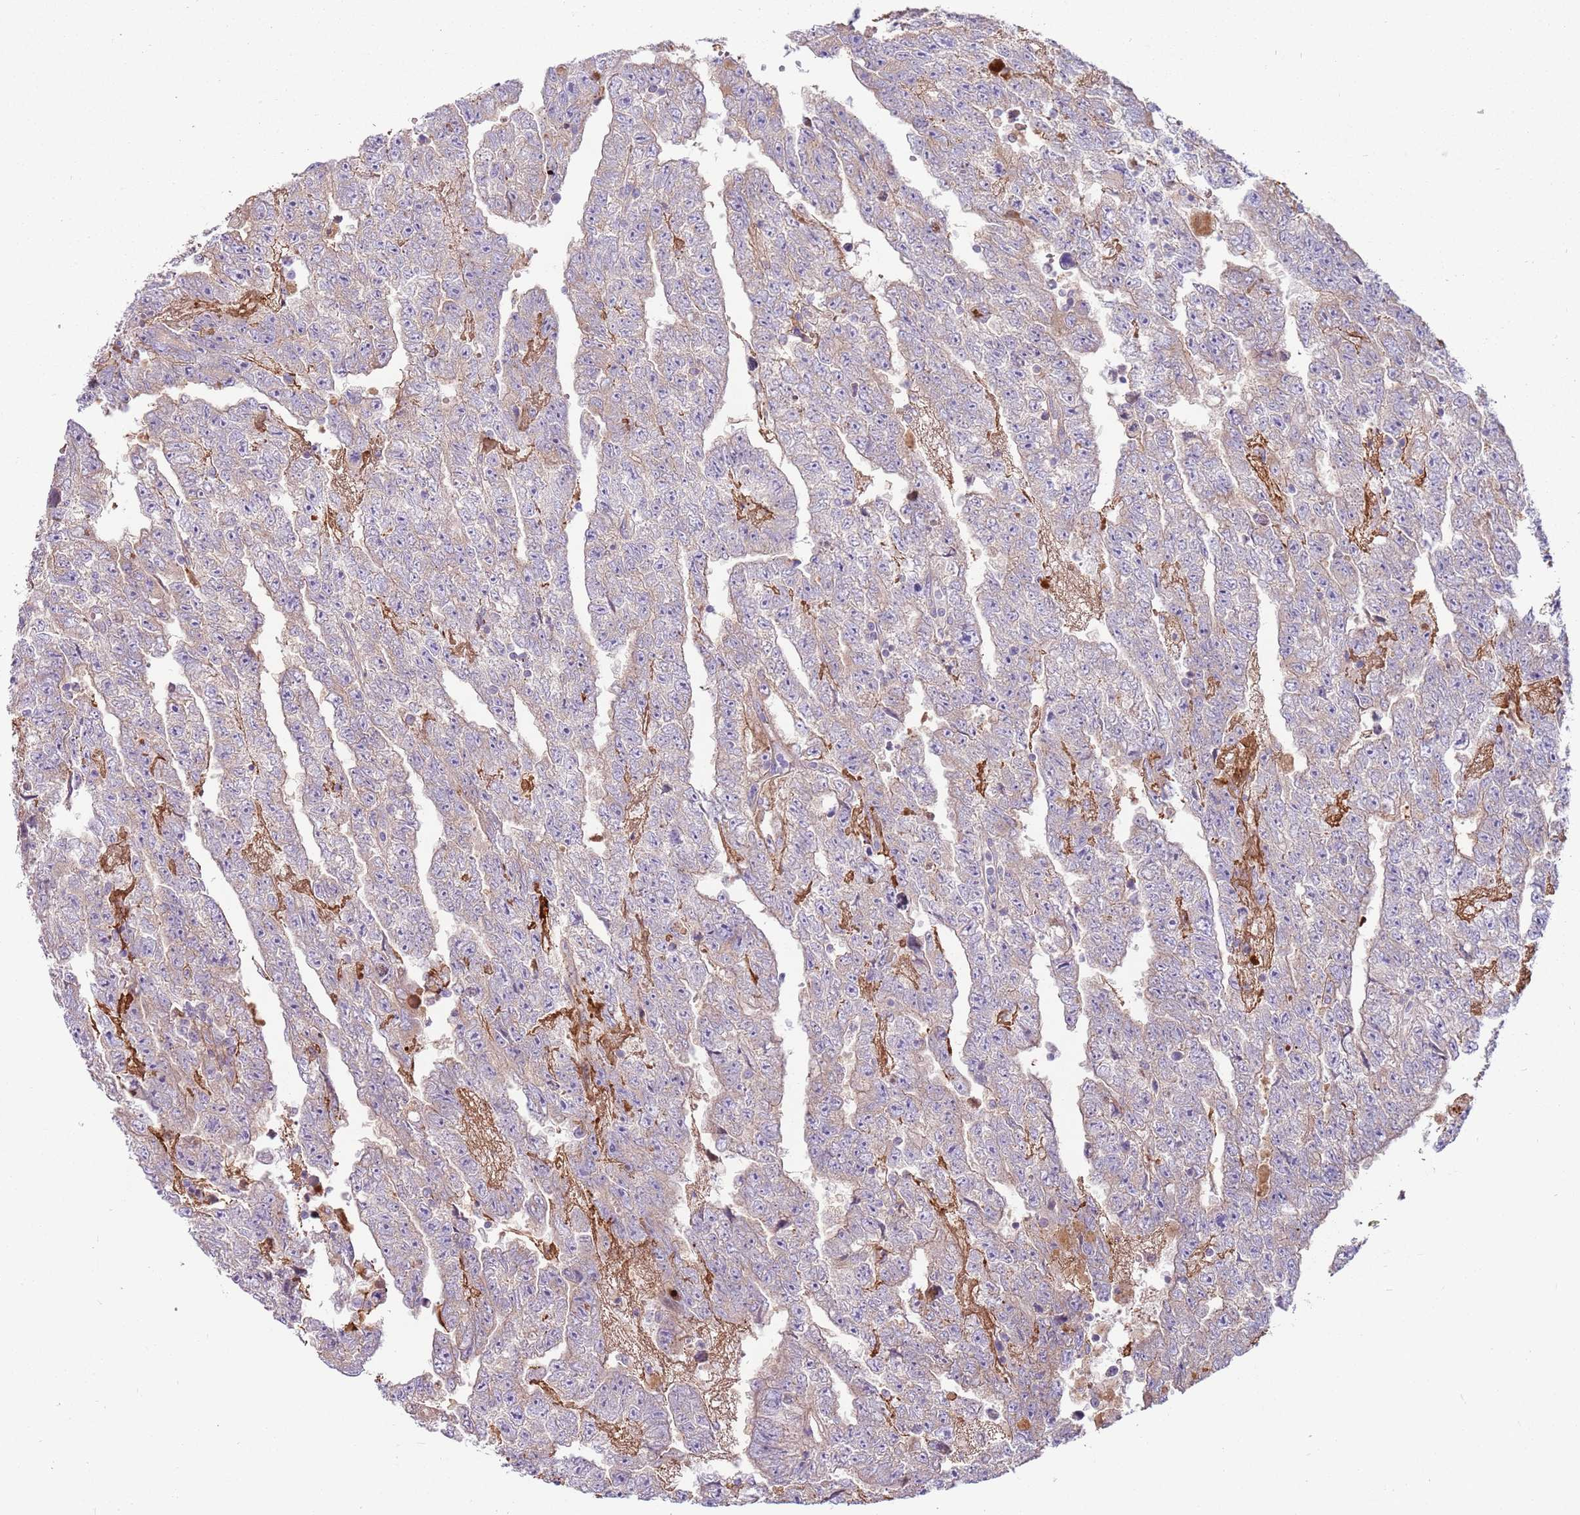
{"staining": {"intensity": "negative", "quantity": "none", "location": "none"}, "tissue": "testis cancer", "cell_type": "Tumor cells", "image_type": "cancer", "snomed": [{"axis": "morphology", "description": "Carcinoma, Embryonal, NOS"}, {"axis": "topography", "description": "Testis"}], "caption": "This is an immunohistochemistry (IHC) image of testis cancer. There is no positivity in tumor cells.", "gene": "EMC1", "patient": {"sex": "male", "age": 25}}